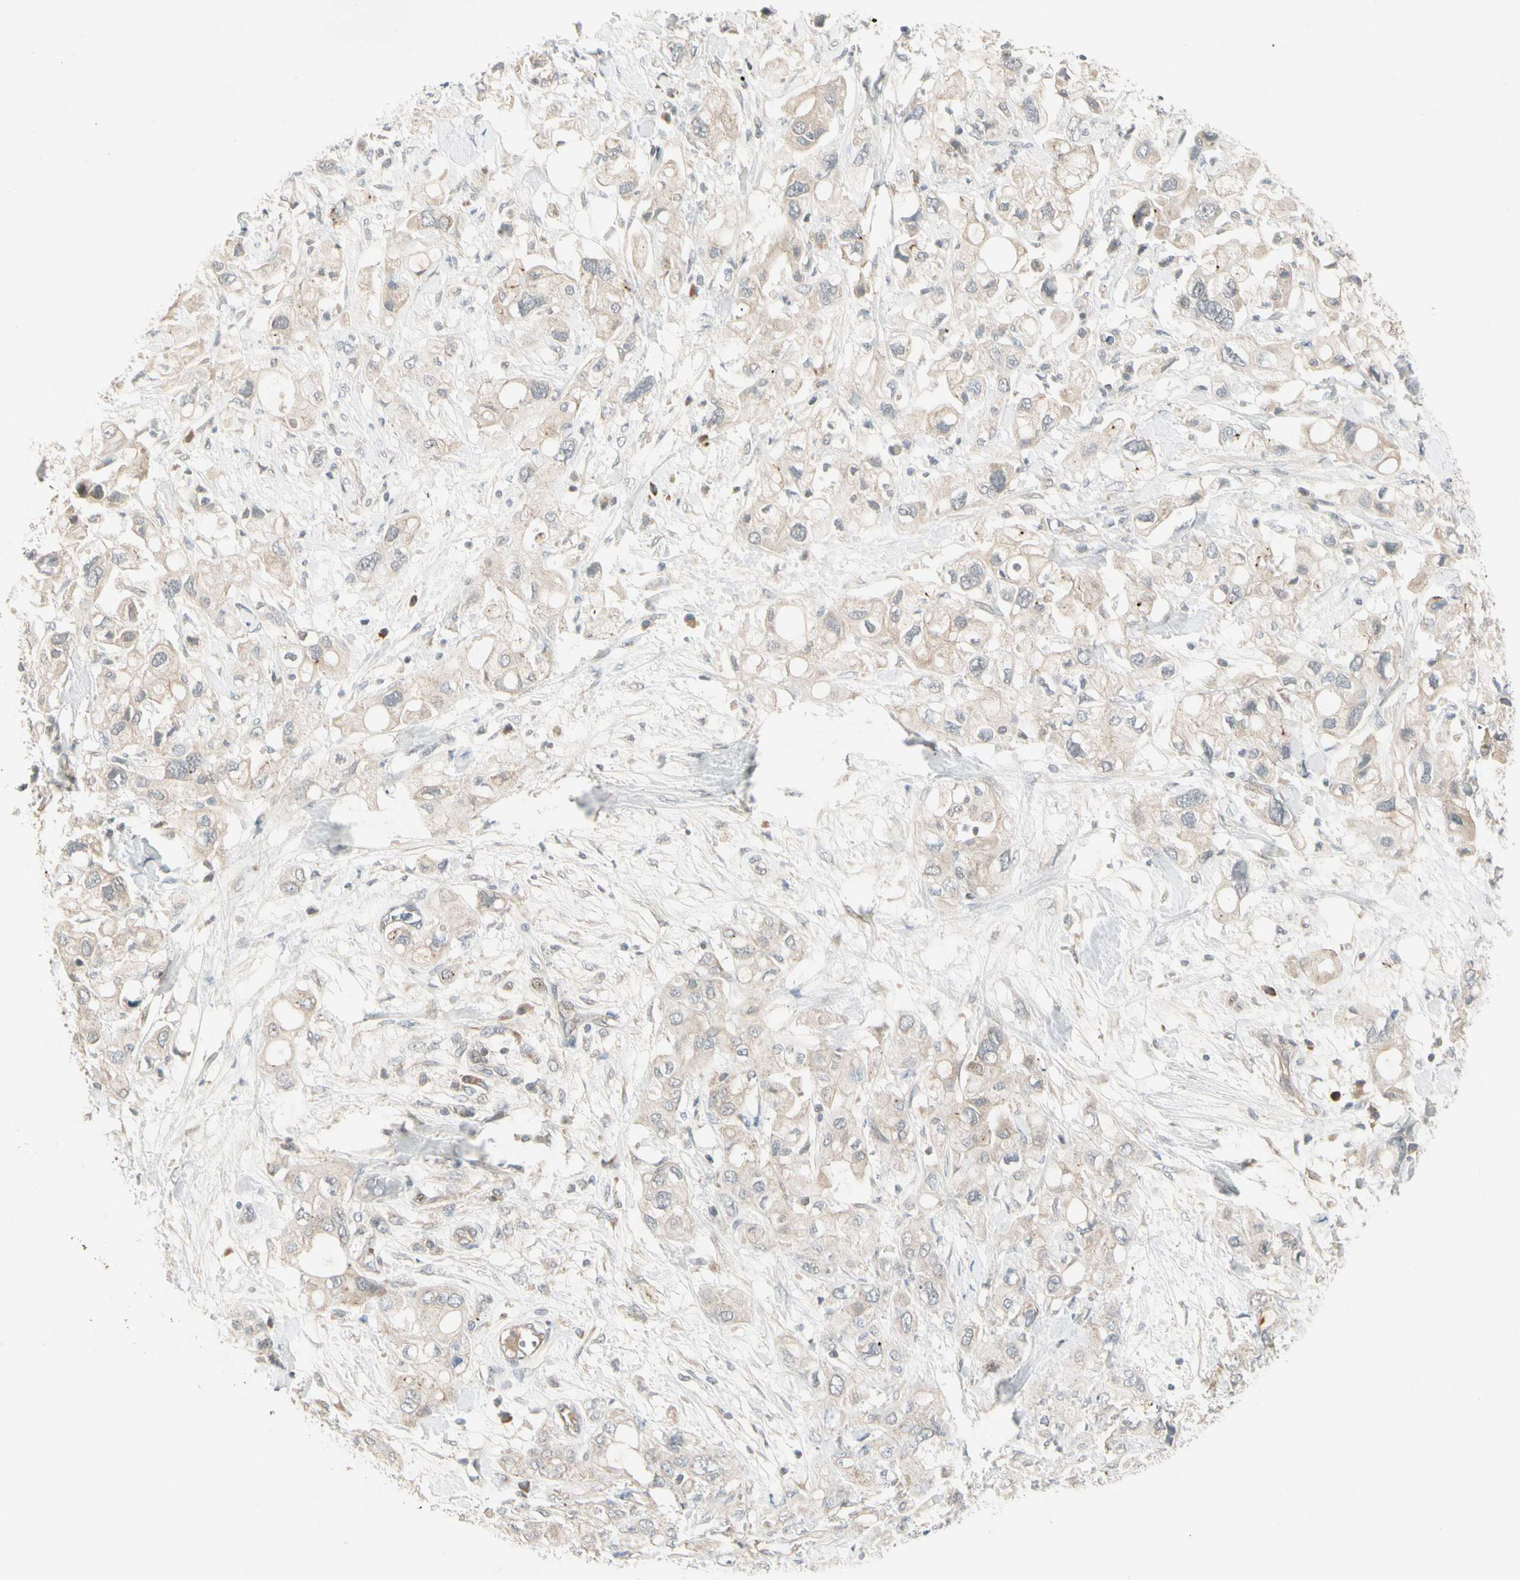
{"staining": {"intensity": "weak", "quantity": "25%-75%", "location": "cytoplasmic/membranous"}, "tissue": "pancreatic cancer", "cell_type": "Tumor cells", "image_type": "cancer", "snomed": [{"axis": "morphology", "description": "Adenocarcinoma, NOS"}, {"axis": "topography", "description": "Pancreas"}], "caption": "This photomicrograph shows pancreatic adenocarcinoma stained with immunohistochemistry (IHC) to label a protein in brown. The cytoplasmic/membranous of tumor cells show weak positivity for the protein. Nuclei are counter-stained blue.", "gene": "ICAM5", "patient": {"sex": "female", "age": 56}}